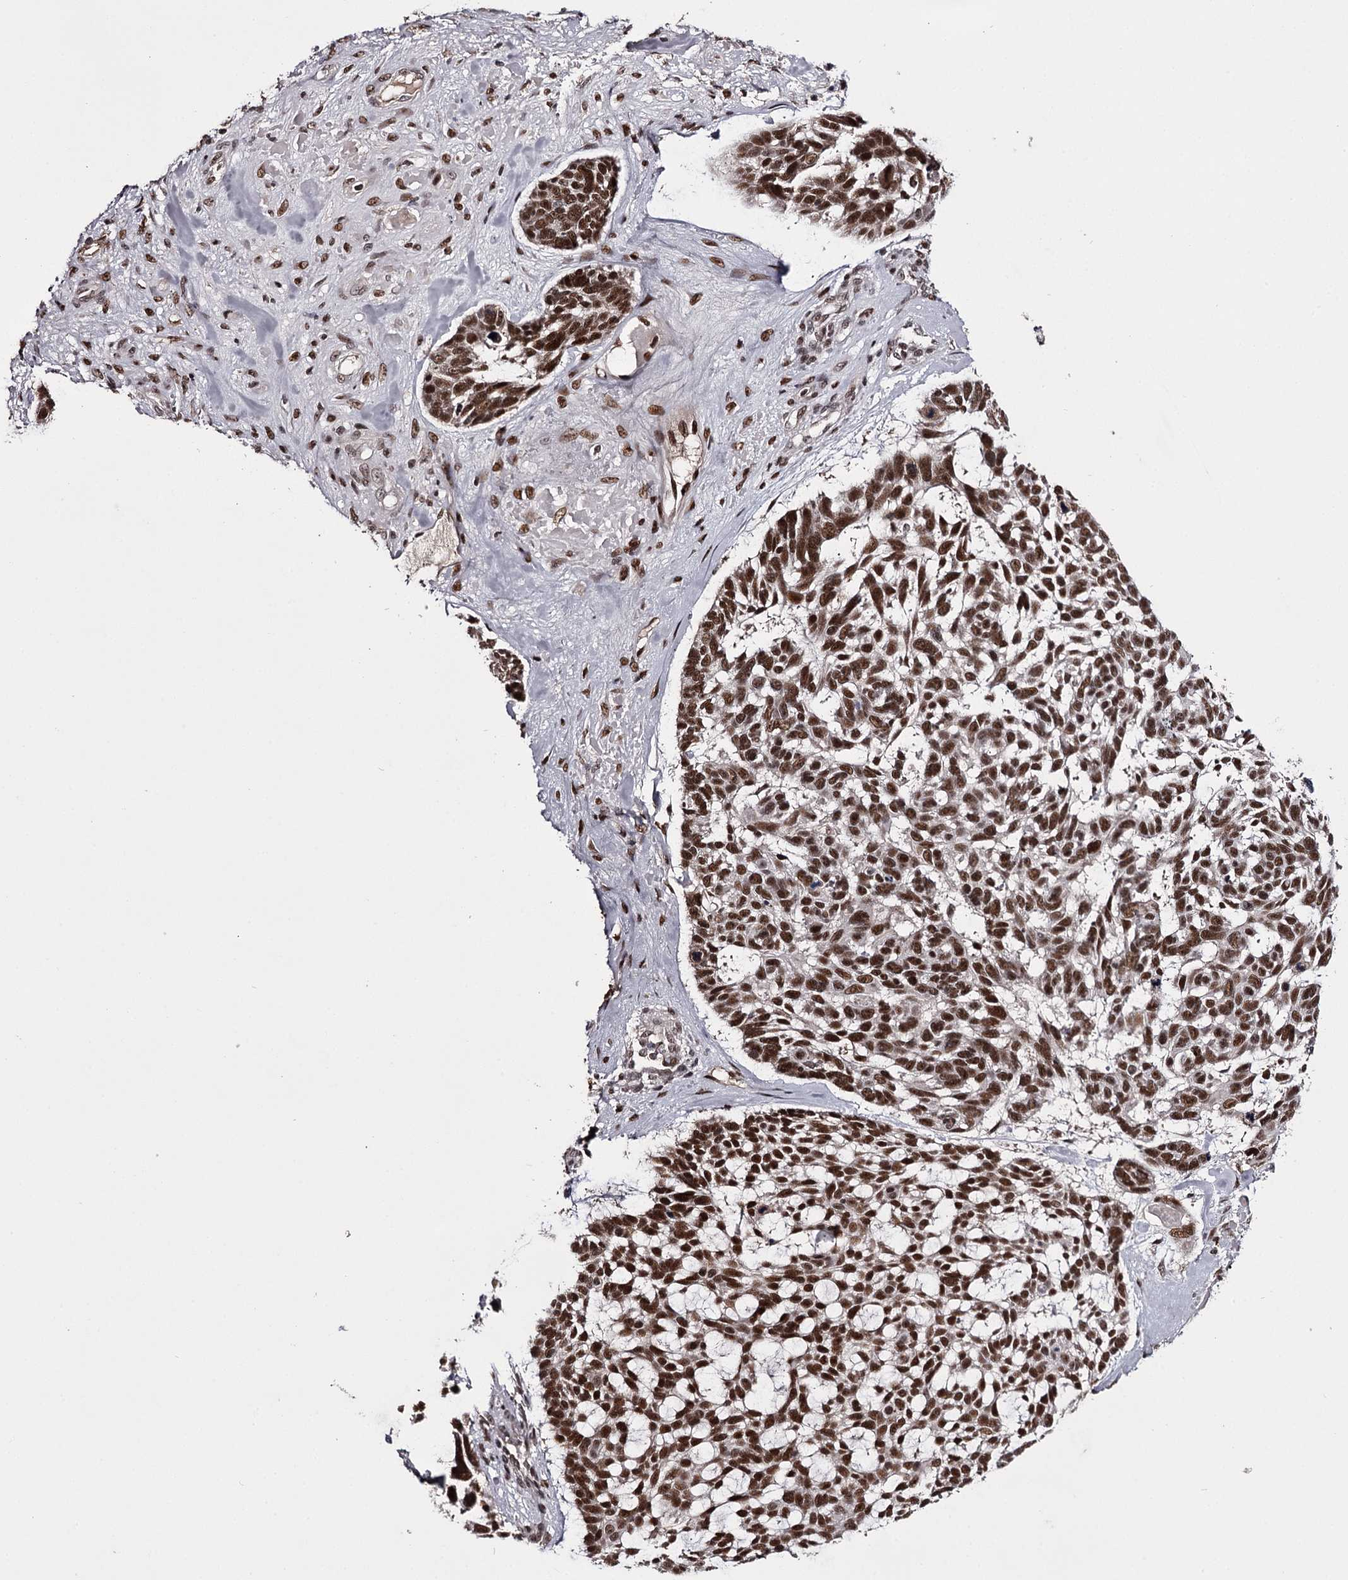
{"staining": {"intensity": "strong", "quantity": ">75%", "location": "nuclear"}, "tissue": "skin cancer", "cell_type": "Tumor cells", "image_type": "cancer", "snomed": [{"axis": "morphology", "description": "Basal cell carcinoma"}, {"axis": "topography", "description": "Skin"}], "caption": "This micrograph demonstrates IHC staining of human skin cancer, with high strong nuclear staining in approximately >75% of tumor cells.", "gene": "TTC33", "patient": {"sex": "male", "age": 88}}